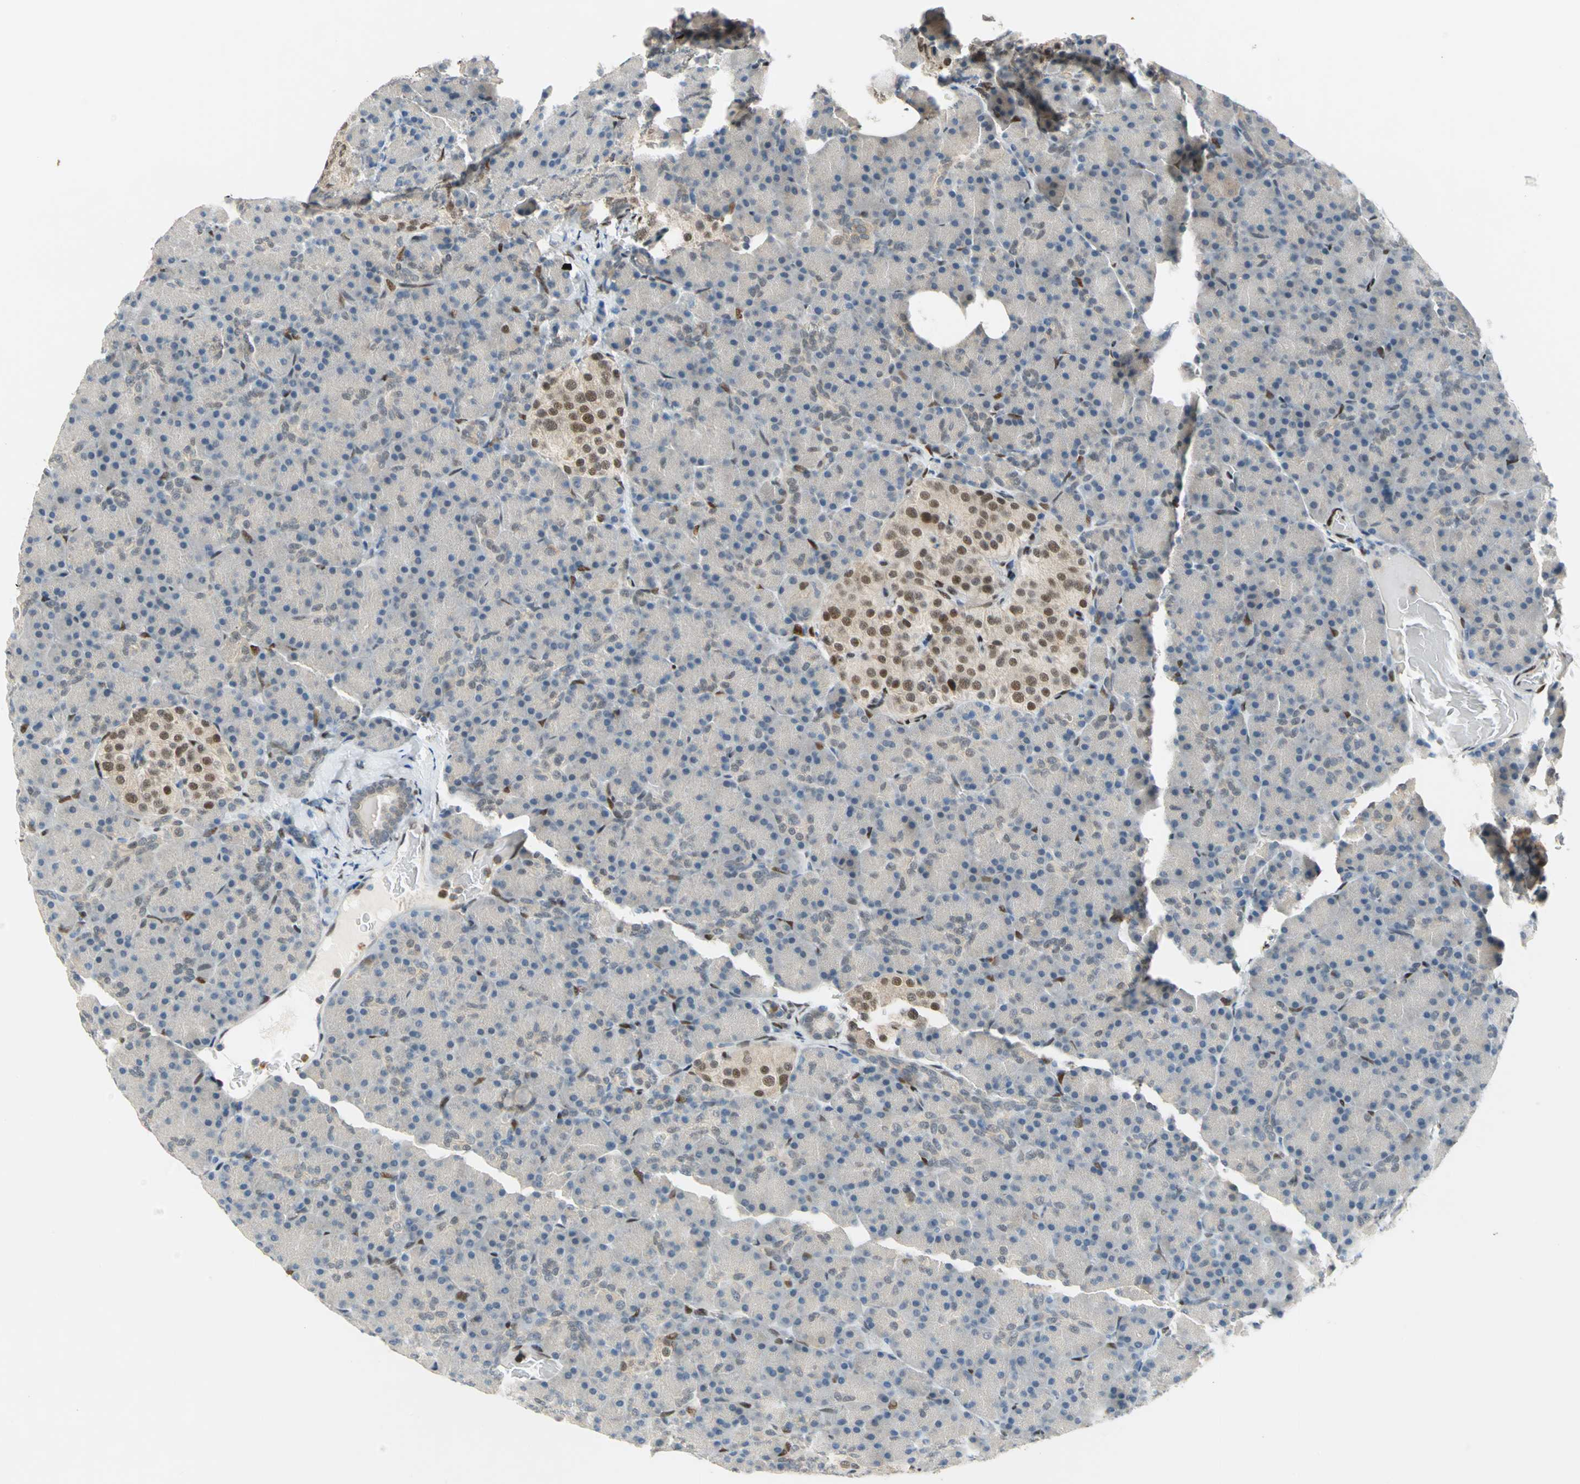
{"staining": {"intensity": "weak", "quantity": "25%-75%", "location": "cytoplasmic/membranous"}, "tissue": "pancreas", "cell_type": "Exocrine glandular cells", "image_type": "normal", "snomed": [{"axis": "morphology", "description": "Normal tissue, NOS"}, {"axis": "topography", "description": "Pancreas"}], "caption": "A micrograph showing weak cytoplasmic/membranous expression in approximately 25%-75% of exocrine glandular cells in normal pancreas, as visualized by brown immunohistochemical staining.", "gene": "RBFOX2", "patient": {"sex": "female", "age": 43}}